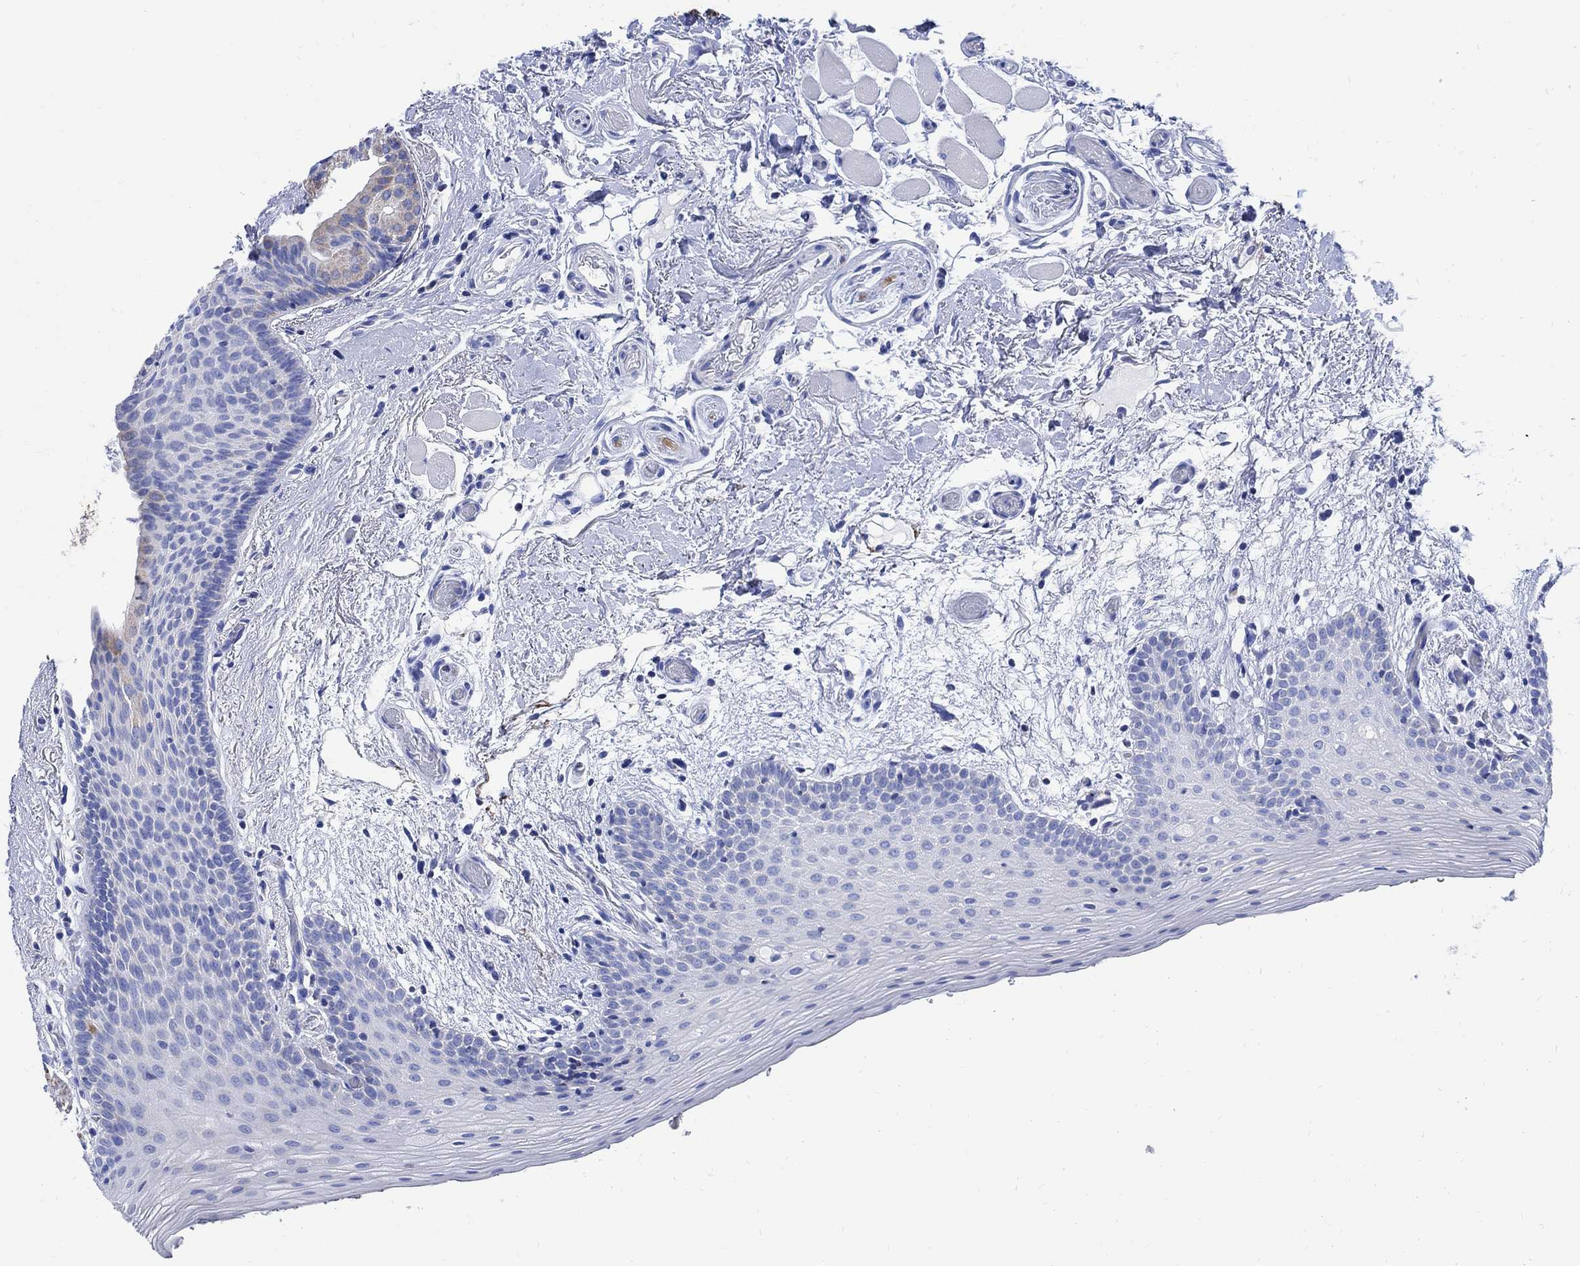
{"staining": {"intensity": "negative", "quantity": "none", "location": "none"}, "tissue": "oral mucosa", "cell_type": "Squamous epithelial cells", "image_type": "normal", "snomed": [{"axis": "morphology", "description": "Normal tissue, NOS"}, {"axis": "topography", "description": "Oral tissue"}, {"axis": "topography", "description": "Tounge, NOS"}], "caption": "Immunohistochemical staining of benign oral mucosa reveals no significant positivity in squamous epithelial cells. (DAB IHC visualized using brightfield microscopy, high magnification).", "gene": "CPLX1", "patient": {"sex": "female", "age": 86}}